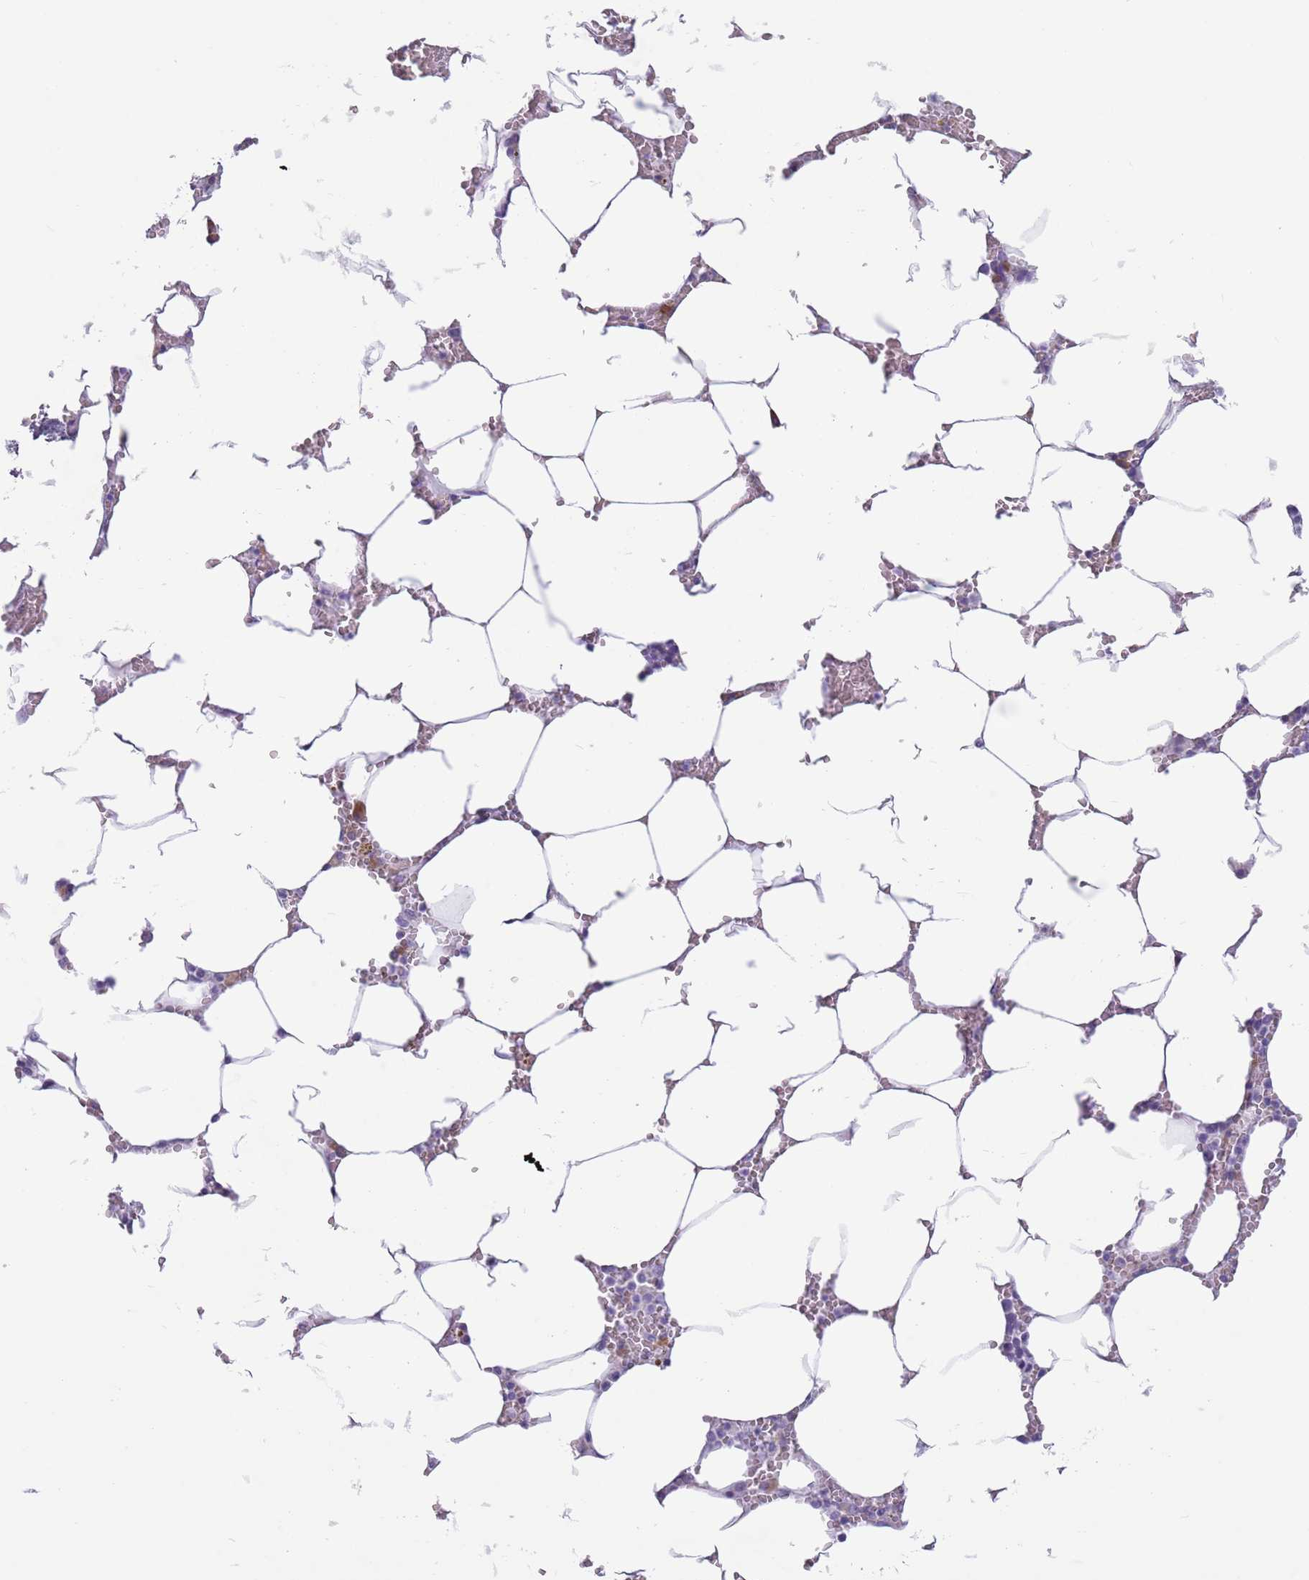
{"staining": {"intensity": "weak", "quantity": "<25%", "location": "cytoplasmic/membranous"}, "tissue": "bone marrow", "cell_type": "Hematopoietic cells", "image_type": "normal", "snomed": [{"axis": "morphology", "description": "Normal tissue, NOS"}, {"axis": "topography", "description": "Bone marrow"}], "caption": "High magnification brightfield microscopy of unremarkable bone marrow stained with DAB (3,3'-diaminobenzidine) (brown) and counterstained with hematoxylin (blue): hematopoietic cells show no significant staining. (DAB immunohistochemistry (IHC) with hematoxylin counter stain).", "gene": "HYOU1", "patient": {"sex": "male", "age": 70}}